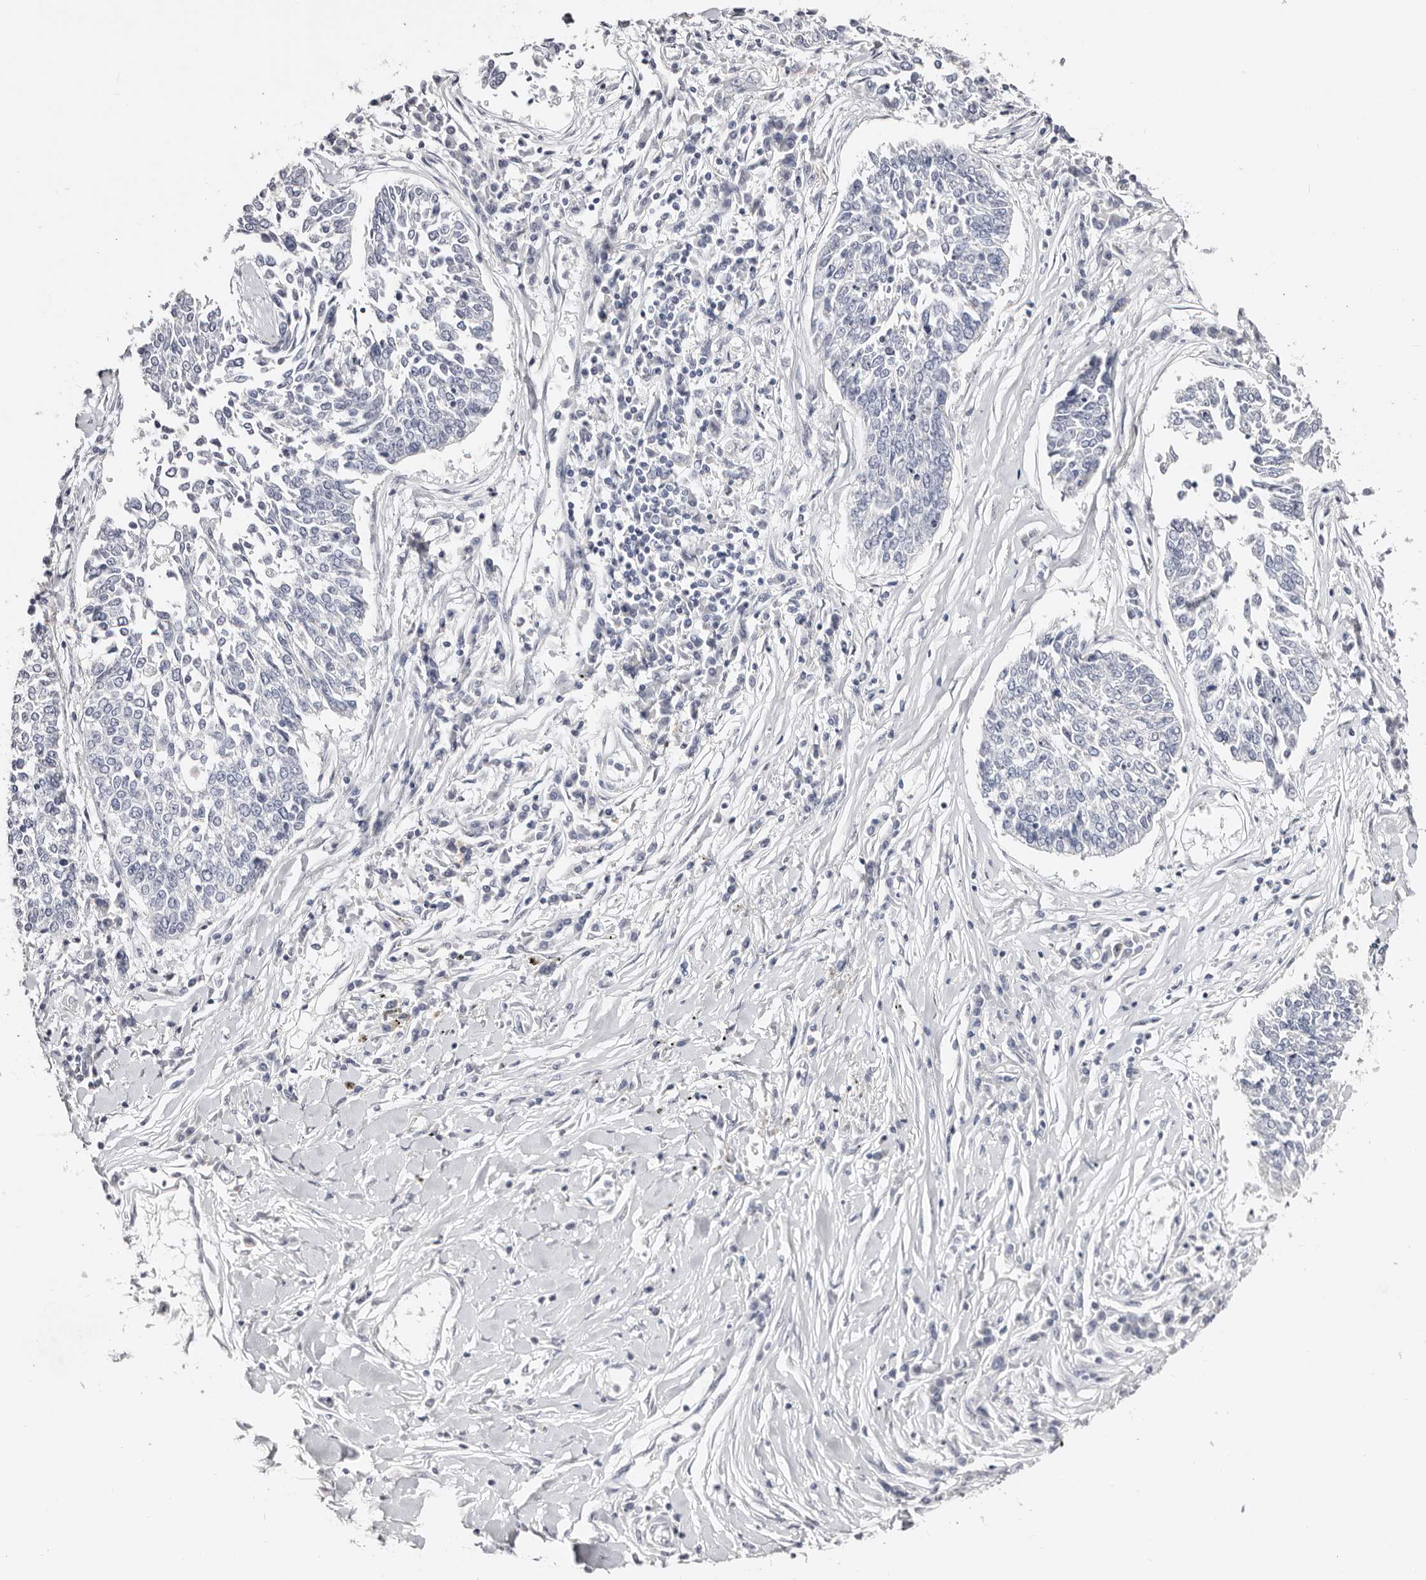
{"staining": {"intensity": "negative", "quantity": "none", "location": "none"}, "tissue": "lung cancer", "cell_type": "Tumor cells", "image_type": "cancer", "snomed": [{"axis": "morphology", "description": "Normal tissue, NOS"}, {"axis": "morphology", "description": "Squamous cell carcinoma, NOS"}, {"axis": "topography", "description": "Cartilage tissue"}, {"axis": "topography", "description": "Bronchus"}, {"axis": "topography", "description": "Lung"}, {"axis": "topography", "description": "Peripheral nerve tissue"}], "caption": "High magnification brightfield microscopy of lung cancer (squamous cell carcinoma) stained with DAB (3,3'-diaminobenzidine) (brown) and counterstained with hematoxylin (blue): tumor cells show no significant expression.", "gene": "AKNAD1", "patient": {"sex": "female", "age": 49}}